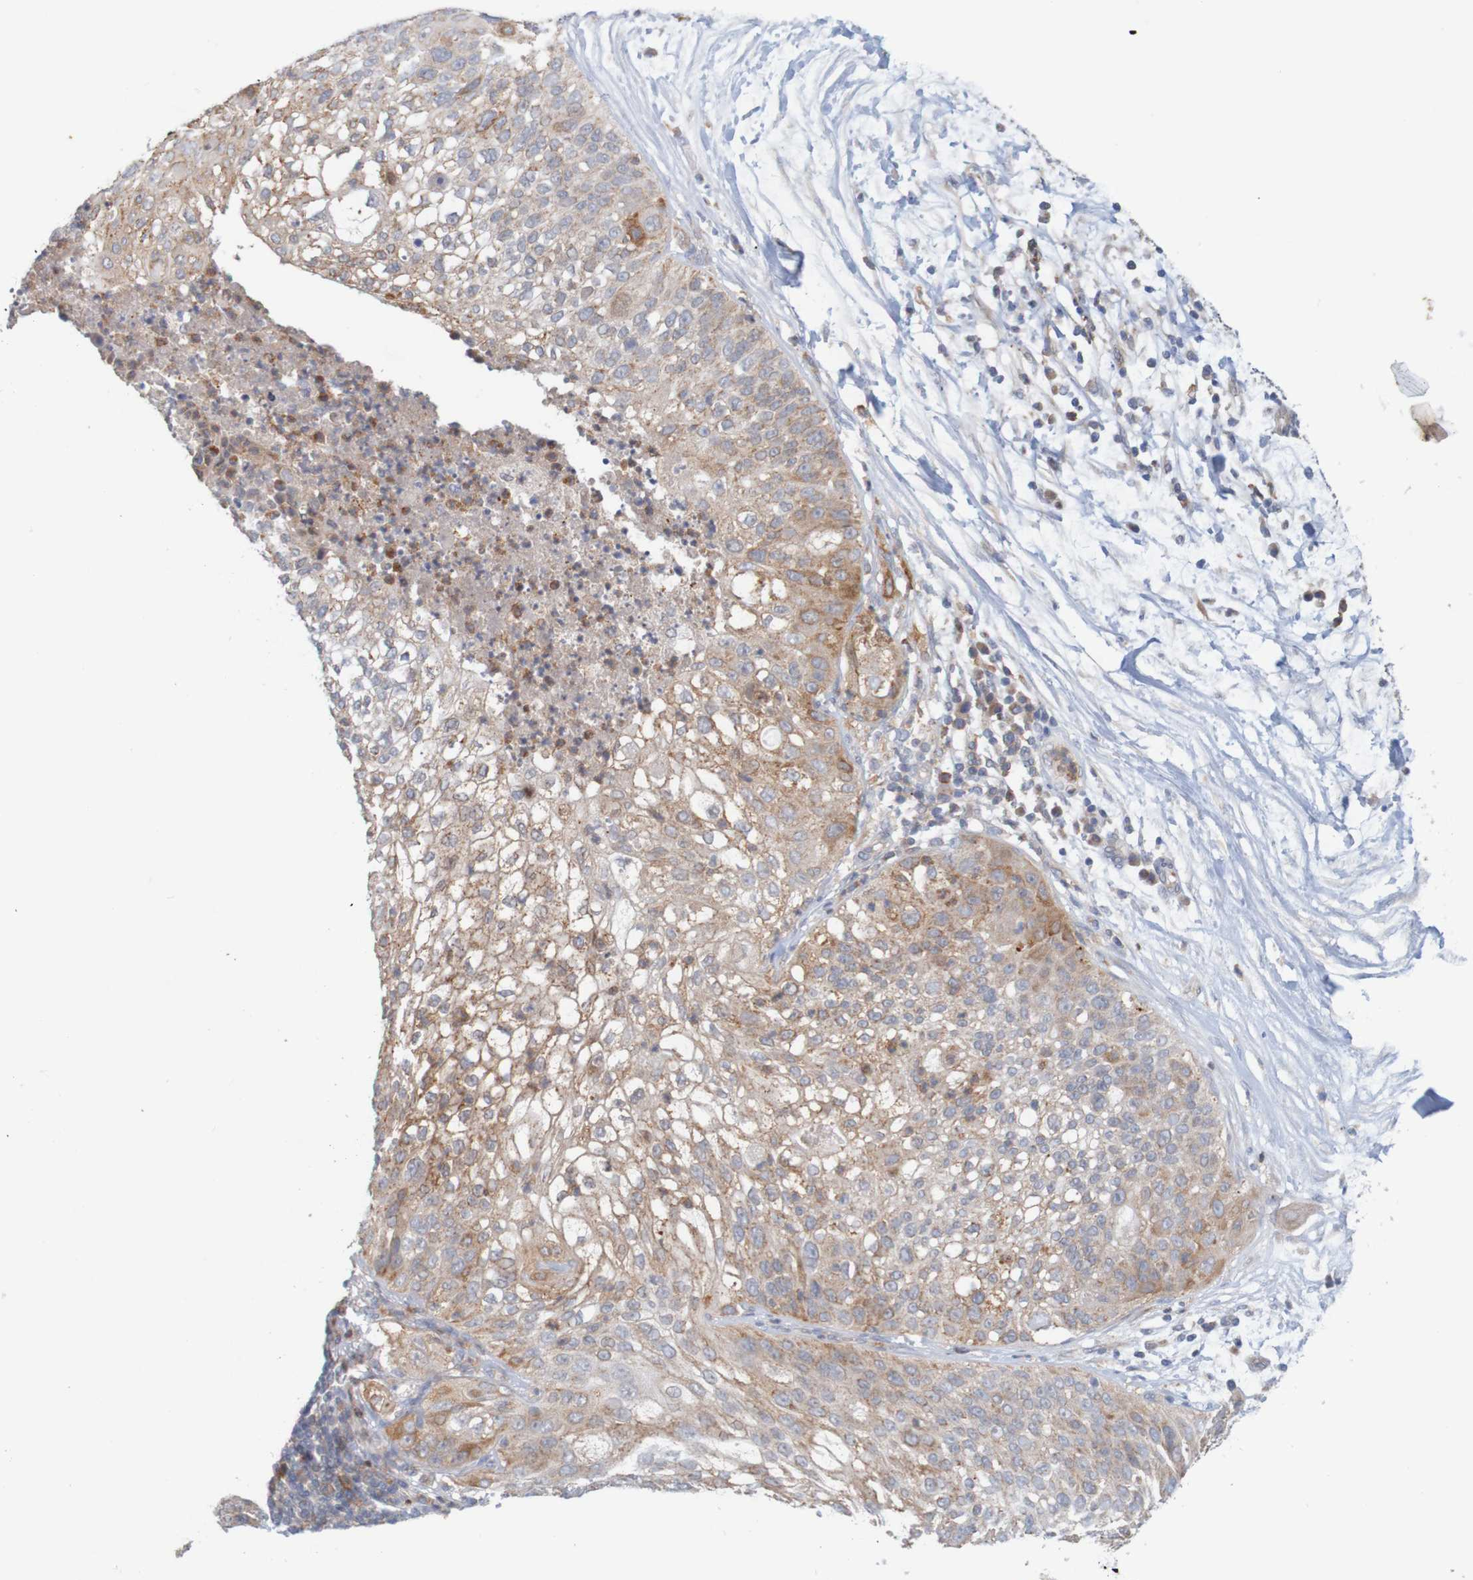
{"staining": {"intensity": "moderate", "quantity": ">75%", "location": "cytoplasmic/membranous"}, "tissue": "lung cancer", "cell_type": "Tumor cells", "image_type": "cancer", "snomed": [{"axis": "morphology", "description": "Inflammation, NOS"}, {"axis": "morphology", "description": "Squamous cell carcinoma, NOS"}, {"axis": "topography", "description": "Lymph node"}, {"axis": "topography", "description": "Soft tissue"}, {"axis": "topography", "description": "Lung"}], "caption": "About >75% of tumor cells in squamous cell carcinoma (lung) display moderate cytoplasmic/membranous protein staining as visualized by brown immunohistochemical staining.", "gene": "NAV2", "patient": {"sex": "male", "age": 66}}